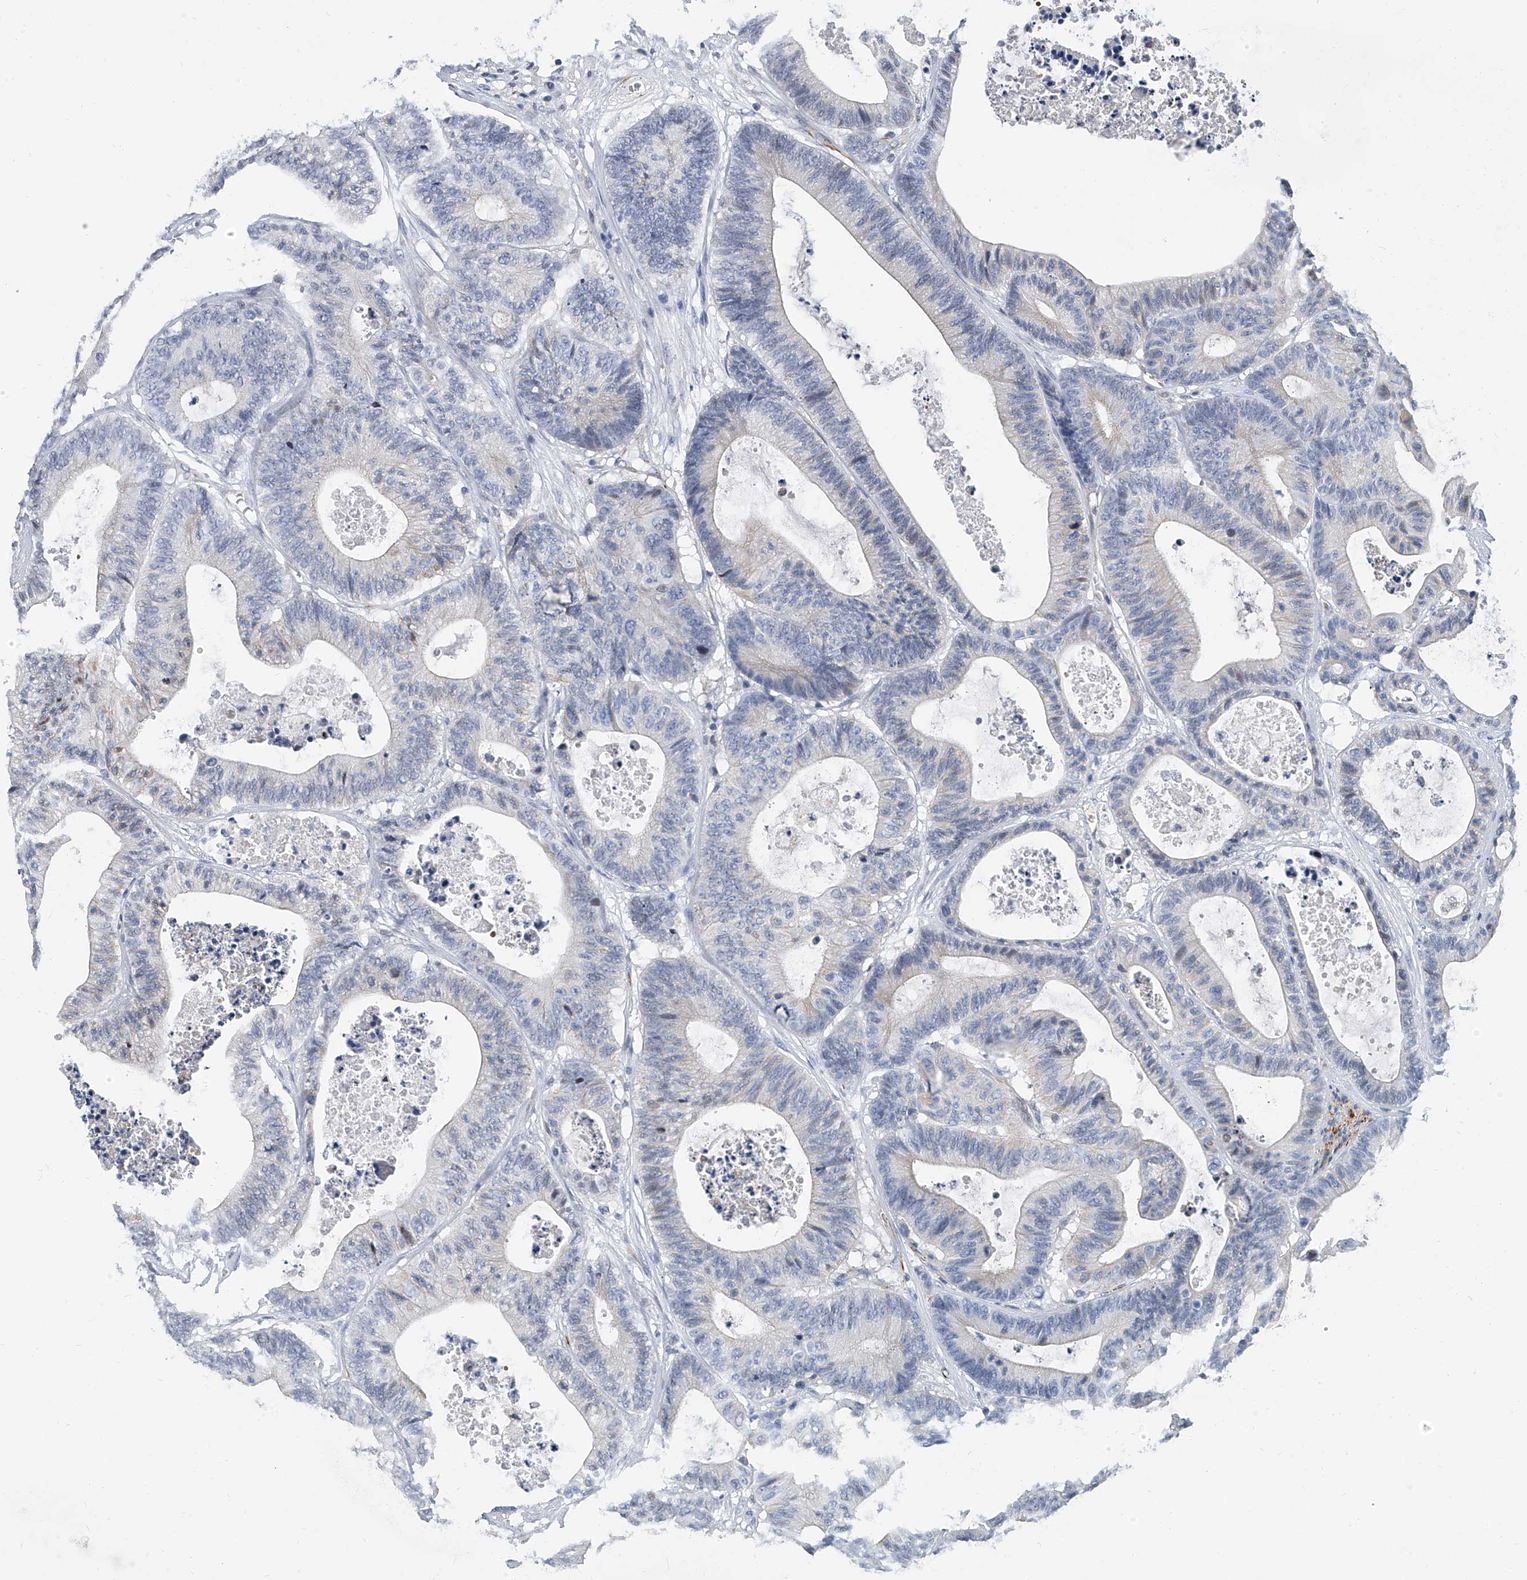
{"staining": {"intensity": "negative", "quantity": "none", "location": "none"}, "tissue": "colorectal cancer", "cell_type": "Tumor cells", "image_type": "cancer", "snomed": [{"axis": "morphology", "description": "Adenocarcinoma, NOS"}, {"axis": "topography", "description": "Colon"}], "caption": "Colorectal adenocarcinoma was stained to show a protein in brown. There is no significant staining in tumor cells.", "gene": "KIRREL1", "patient": {"sex": "female", "age": 84}}